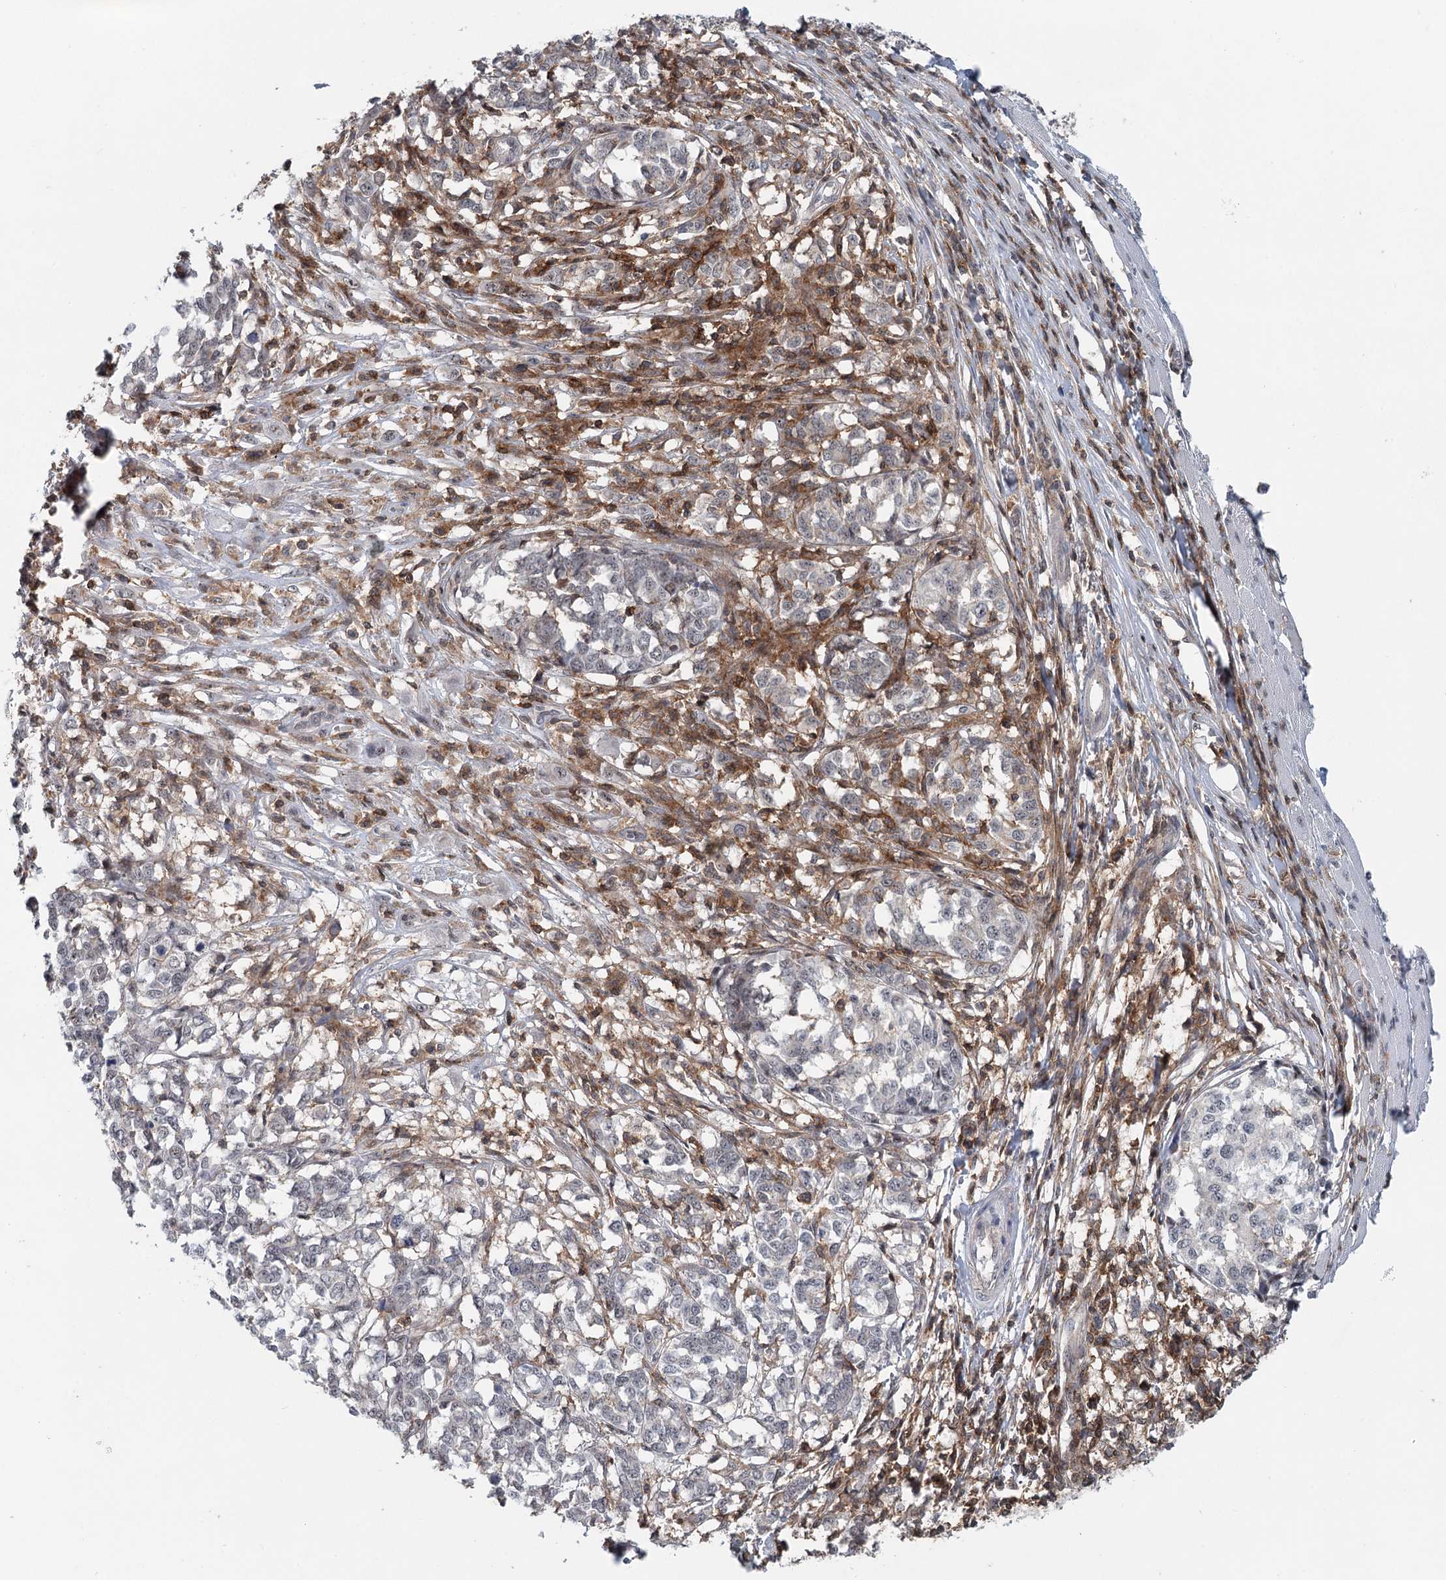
{"staining": {"intensity": "negative", "quantity": "none", "location": "none"}, "tissue": "melanoma", "cell_type": "Tumor cells", "image_type": "cancer", "snomed": [{"axis": "morphology", "description": "Malignant melanoma, NOS"}, {"axis": "topography", "description": "Skin"}], "caption": "Tumor cells are negative for brown protein staining in melanoma.", "gene": "CDC42SE2", "patient": {"sex": "female", "age": 72}}